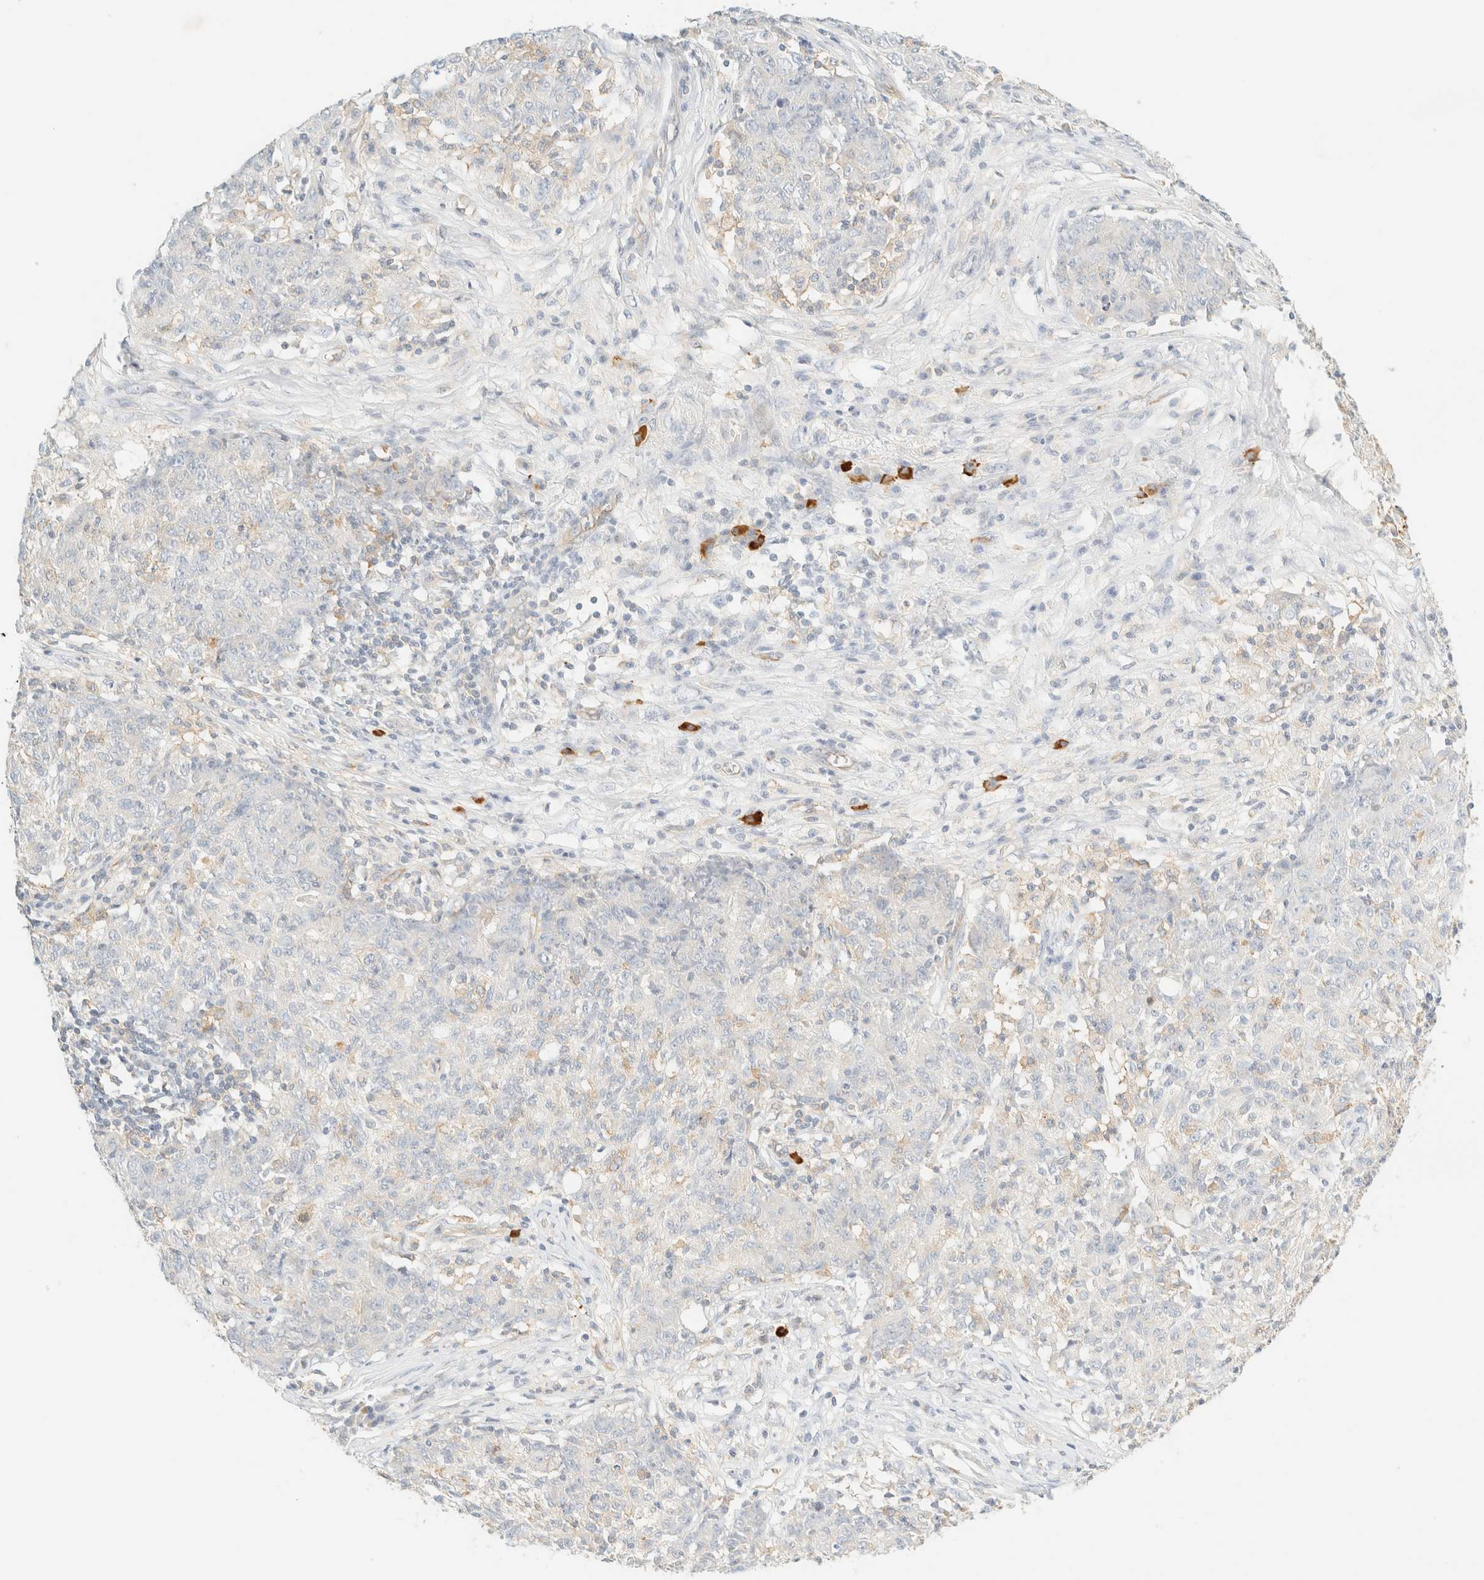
{"staining": {"intensity": "negative", "quantity": "none", "location": "none"}, "tissue": "ovarian cancer", "cell_type": "Tumor cells", "image_type": "cancer", "snomed": [{"axis": "morphology", "description": "Carcinoma, endometroid"}, {"axis": "topography", "description": "Ovary"}], "caption": "Immunohistochemical staining of ovarian cancer (endometroid carcinoma) displays no significant positivity in tumor cells.", "gene": "FHOD1", "patient": {"sex": "female", "age": 42}}